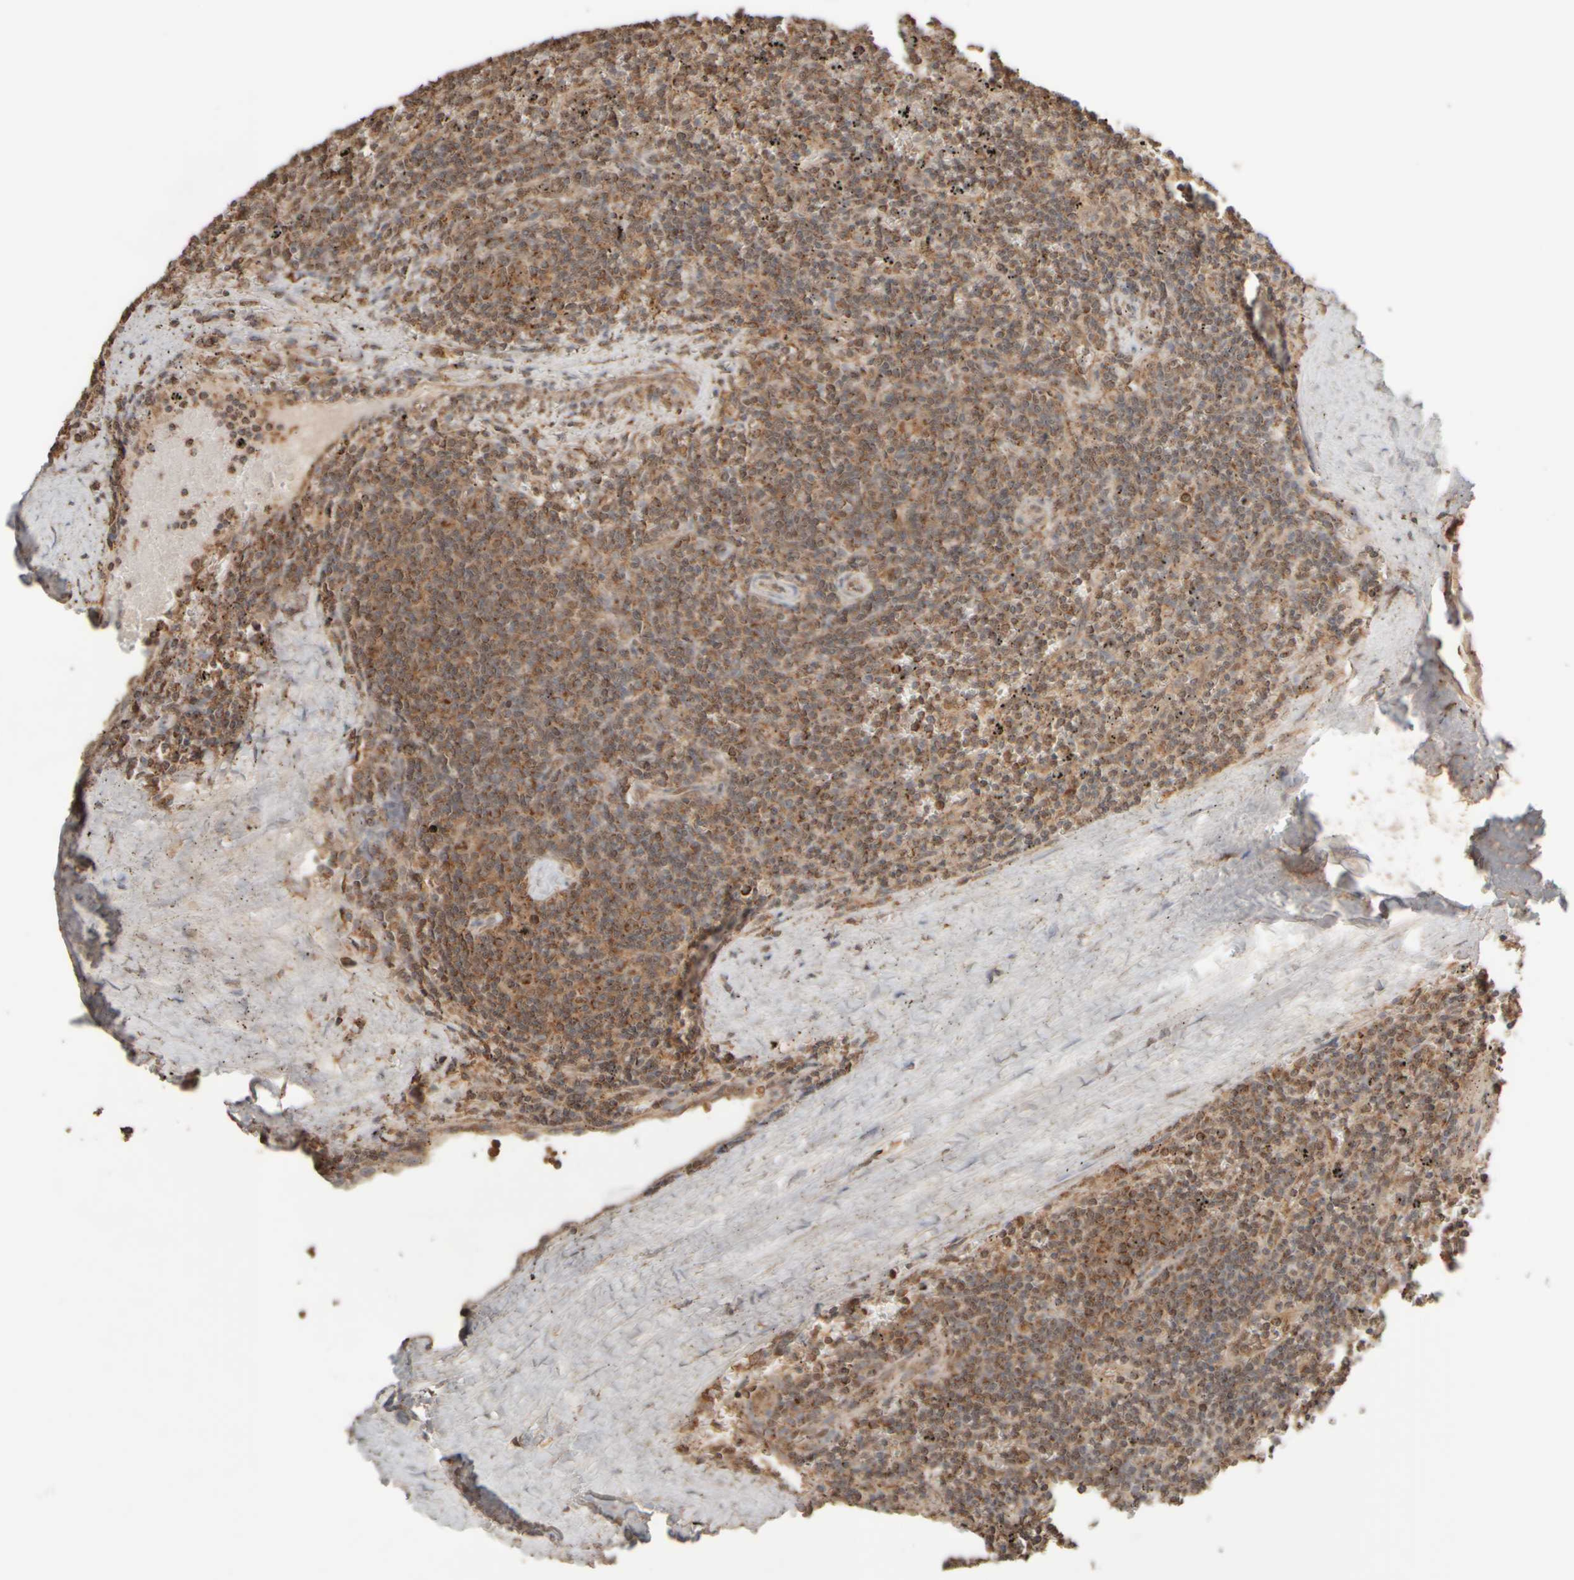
{"staining": {"intensity": "moderate", "quantity": ">75%", "location": "cytoplasmic/membranous"}, "tissue": "lymphoma", "cell_type": "Tumor cells", "image_type": "cancer", "snomed": [{"axis": "morphology", "description": "Malignant lymphoma, non-Hodgkin's type, Low grade"}, {"axis": "topography", "description": "Spleen"}], "caption": "Immunohistochemistry of human lymphoma exhibits medium levels of moderate cytoplasmic/membranous staining in about >75% of tumor cells. The staining was performed using DAB (3,3'-diaminobenzidine) to visualize the protein expression in brown, while the nuclei were stained in blue with hematoxylin (Magnification: 20x).", "gene": "EIF2B3", "patient": {"sex": "female", "age": 50}}